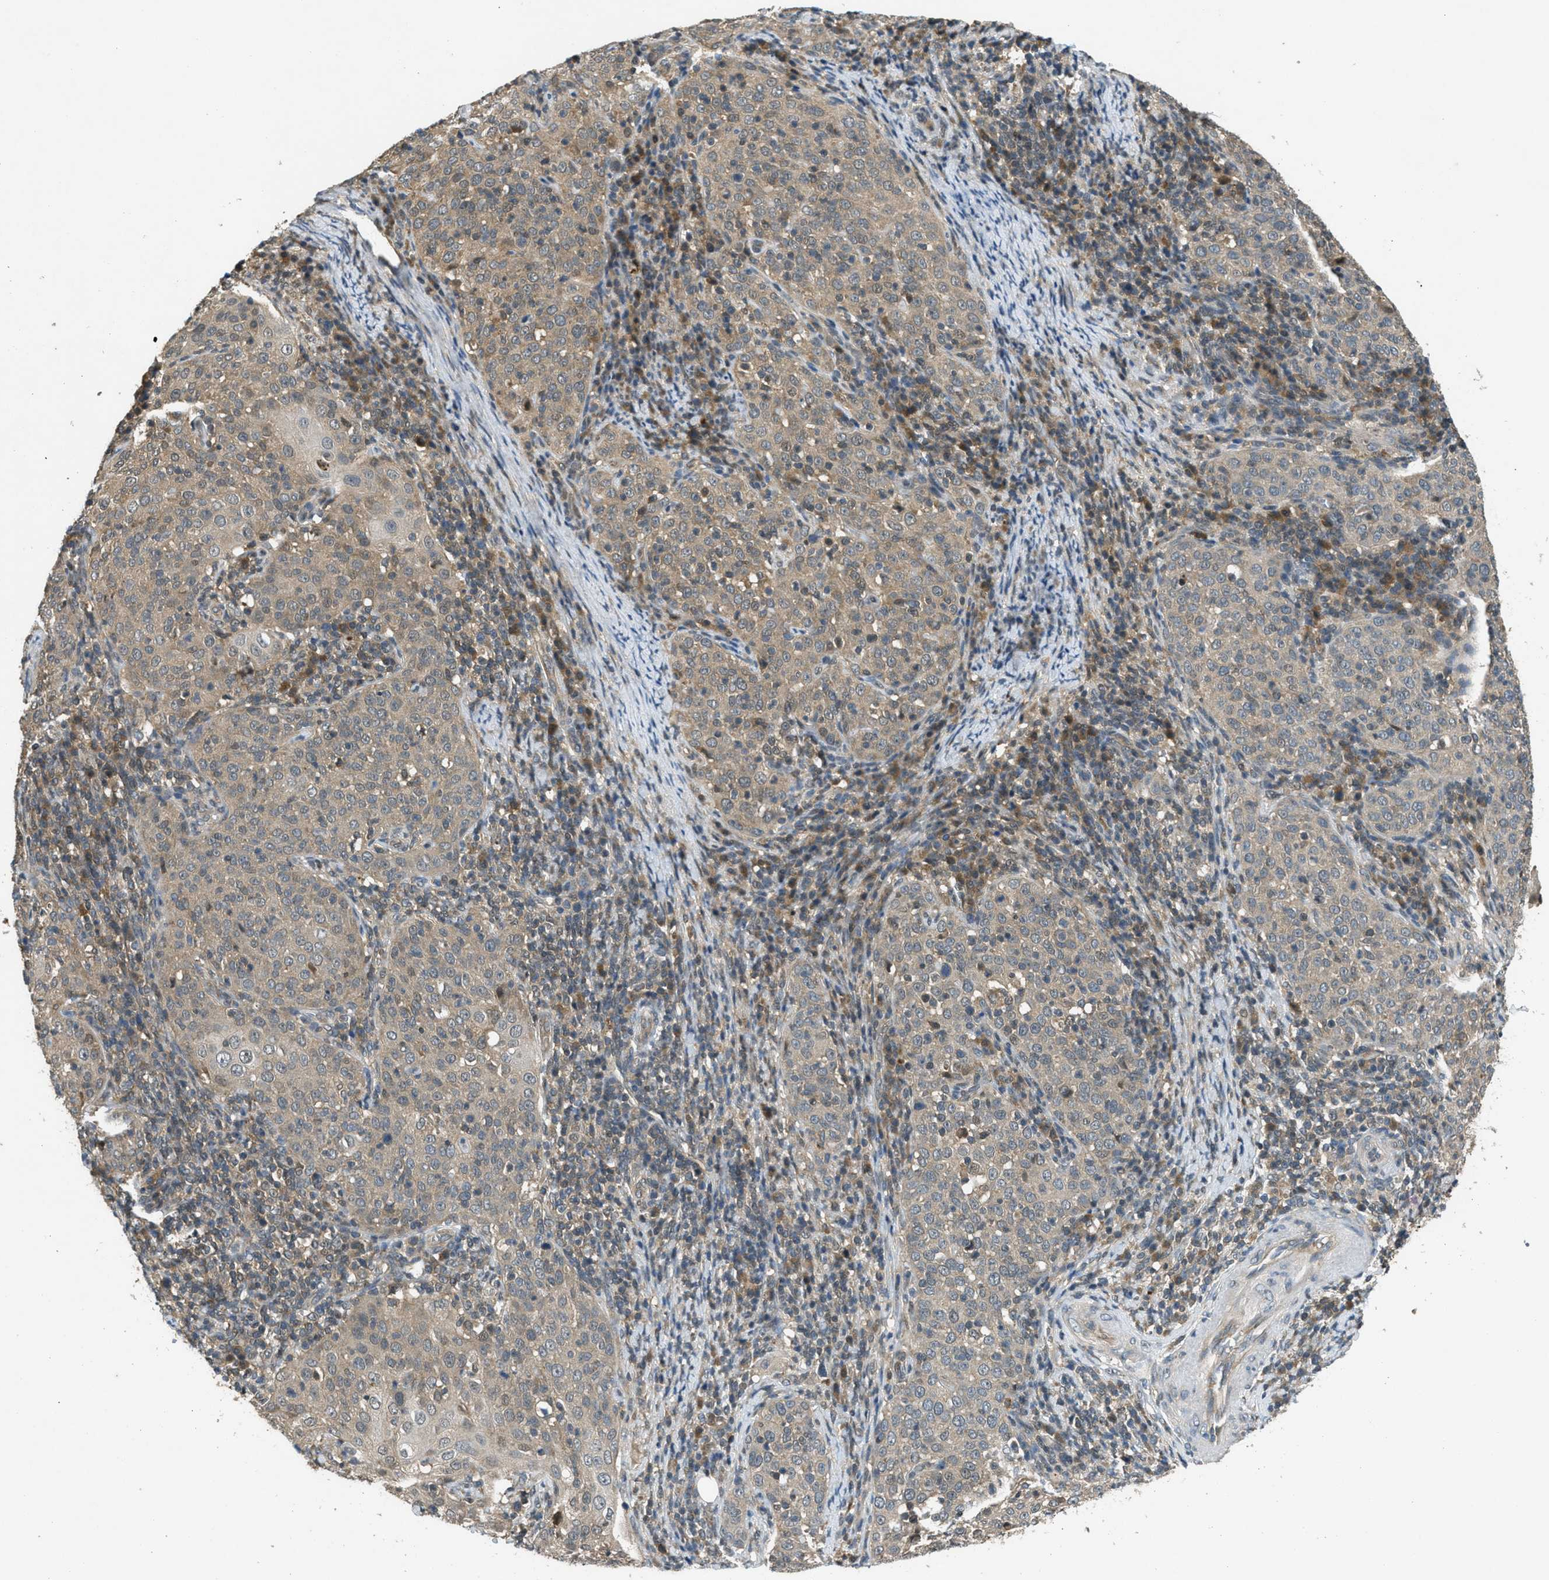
{"staining": {"intensity": "weak", "quantity": ">75%", "location": "cytoplasmic/membranous"}, "tissue": "cervical cancer", "cell_type": "Tumor cells", "image_type": "cancer", "snomed": [{"axis": "morphology", "description": "Squamous cell carcinoma, NOS"}, {"axis": "topography", "description": "Cervix"}], "caption": "The micrograph demonstrates a brown stain indicating the presence of a protein in the cytoplasmic/membranous of tumor cells in cervical cancer.", "gene": "DUSP6", "patient": {"sex": "female", "age": 51}}